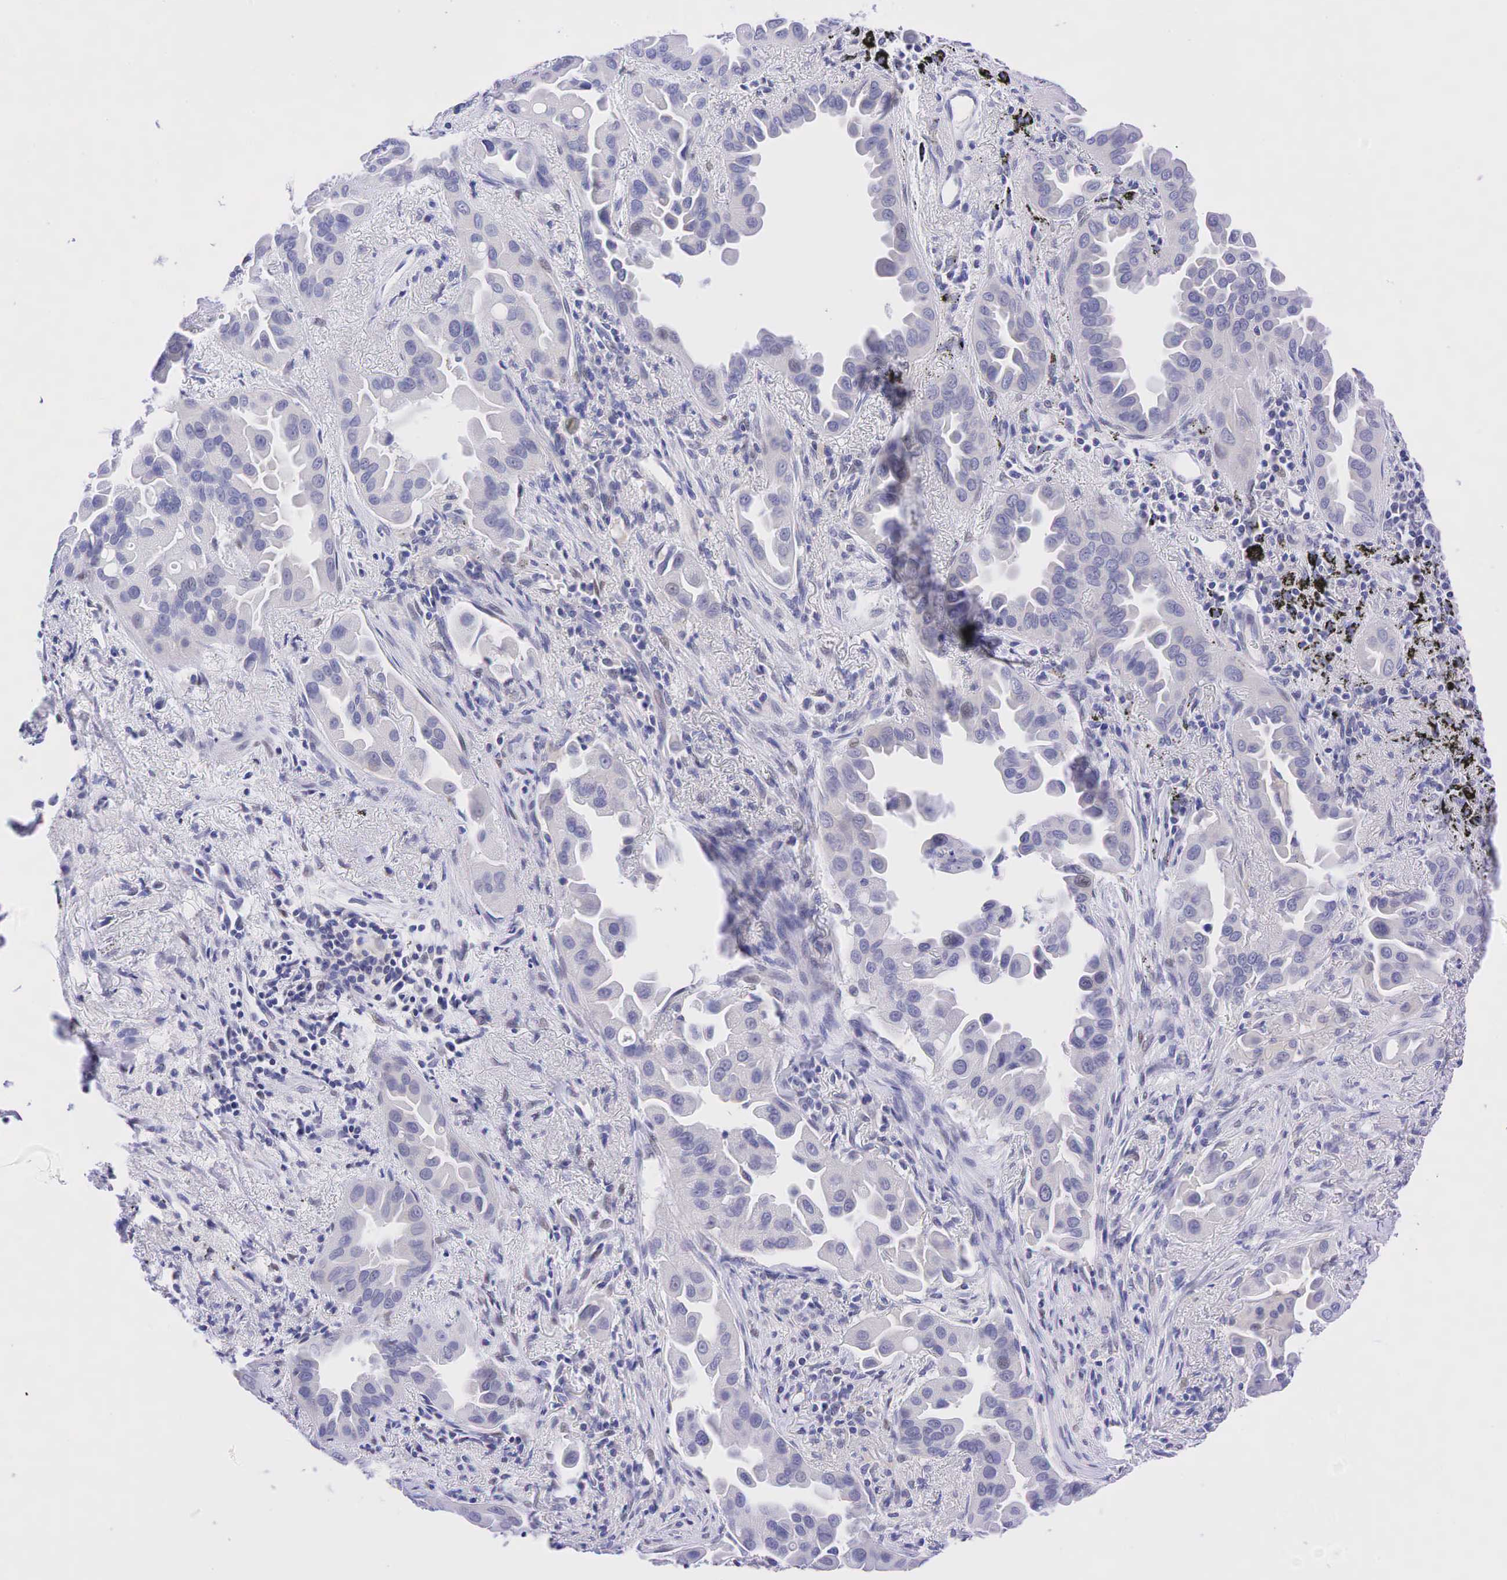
{"staining": {"intensity": "negative", "quantity": "none", "location": "none"}, "tissue": "lung cancer", "cell_type": "Tumor cells", "image_type": "cancer", "snomed": [{"axis": "morphology", "description": "Adenocarcinoma, NOS"}, {"axis": "topography", "description": "Lung"}], "caption": "Image shows no significant protein positivity in tumor cells of lung adenocarcinoma. (Immunohistochemistry, brightfield microscopy, high magnification).", "gene": "AR", "patient": {"sex": "male", "age": 68}}